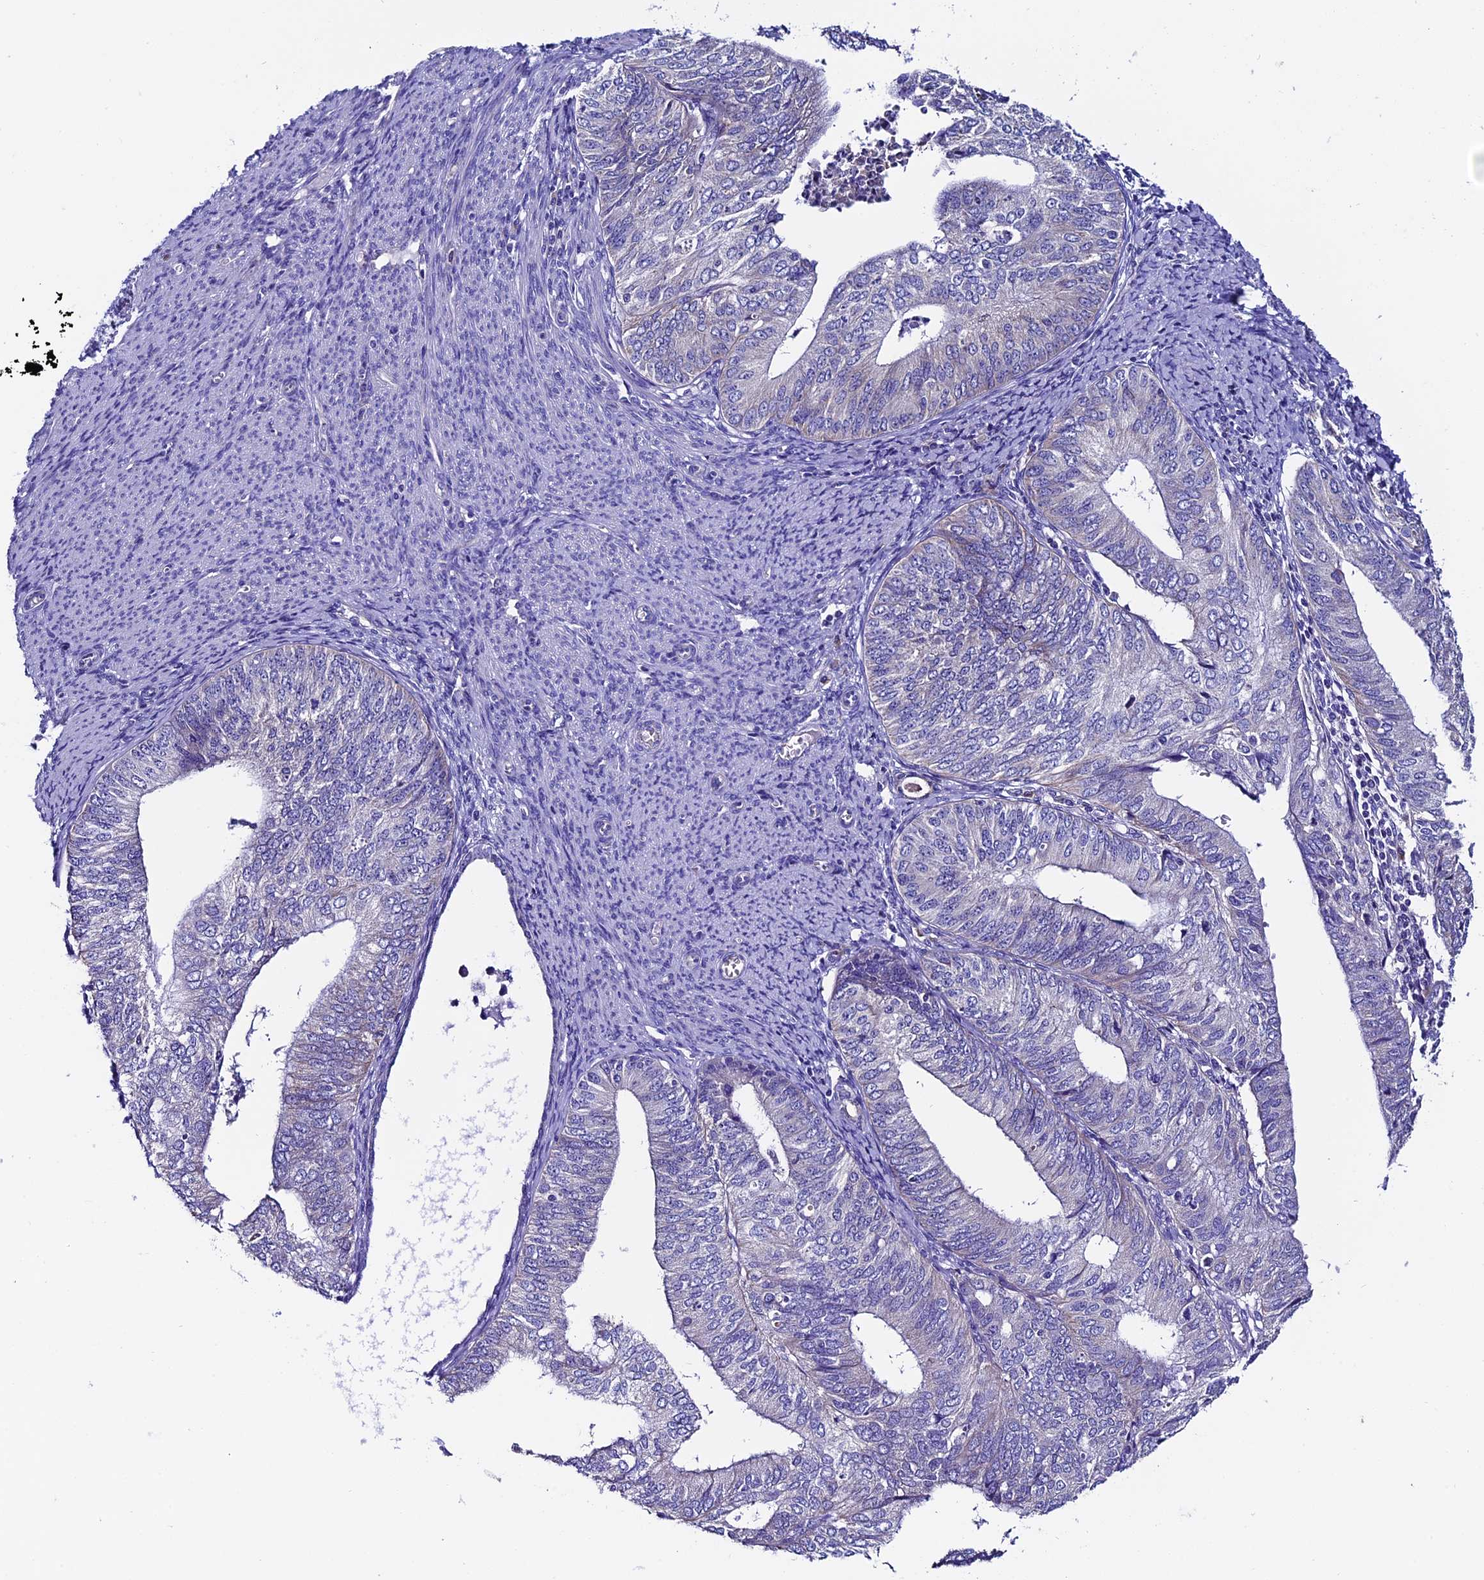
{"staining": {"intensity": "negative", "quantity": "none", "location": "none"}, "tissue": "endometrial cancer", "cell_type": "Tumor cells", "image_type": "cancer", "snomed": [{"axis": "morphology", "description": "Adenocarcinoma, NOS"}, {"axis": "topography", "description": "Endometrium"}], "caption": "The image demonstrates no staining of tumor cells in endometrial adenocarcinoma.", "gene": "COMTD1", "patient": {"sex": "female", "age": 68}}